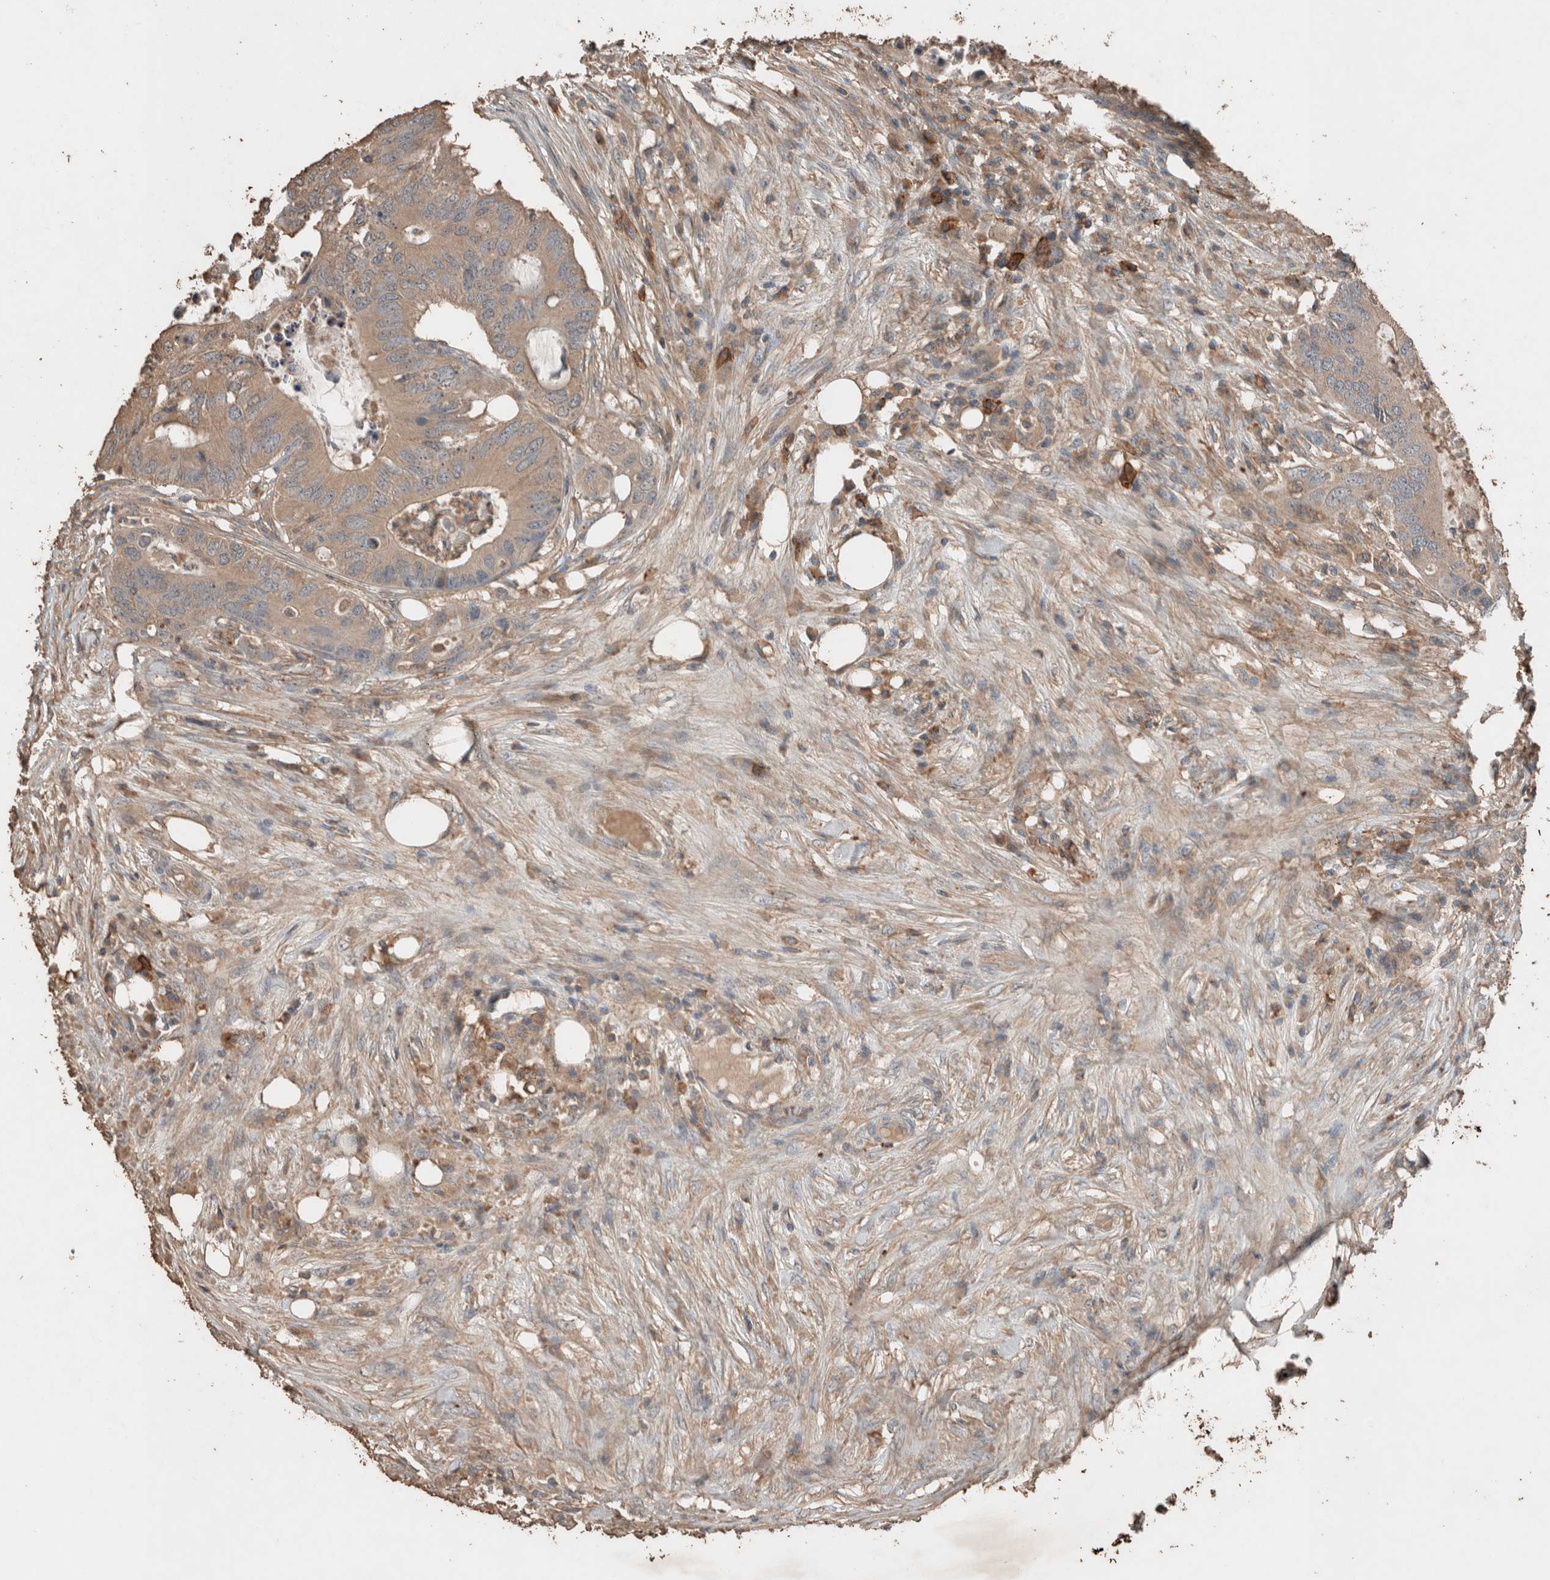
{"staining": {"intensity": "weak", "quantity": ">75%", "location": "cytoplasmic/membranous"}, "tissue": "colorectal cancer", "cell_type": "Tumor cells", "image_type": "cancer", "snomed": [{"axis": "morphology", "description": "Adenocarcinoma, NOS"}, {"axis": "topography", "description": "Colon"}], "caption": "Weak cytoplasmic/membranous expression for a protein is identified in approximately >75% of tumor cells of colorectal cancer using immunohistochemistry.", "gene": "UGCG", "patient": {"sex": "male", "age": 71}}